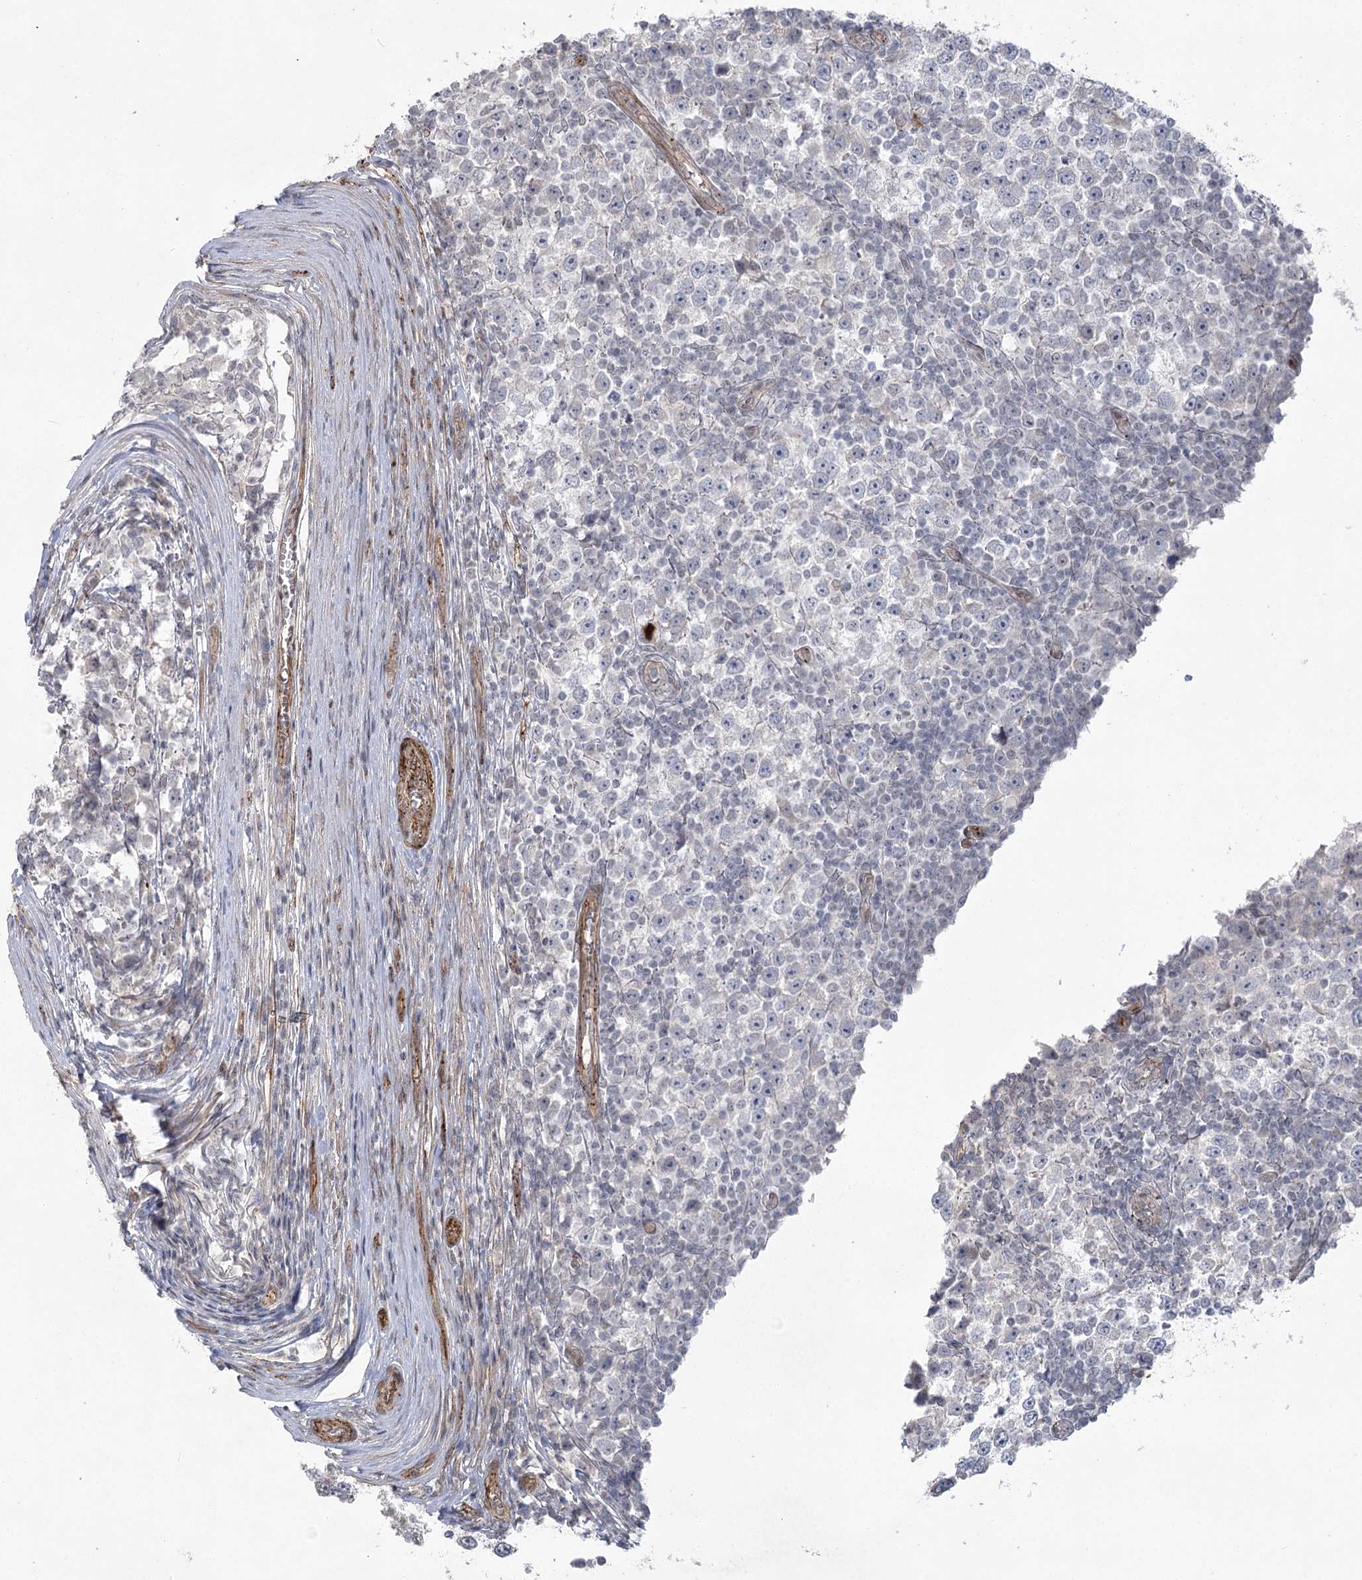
{"staining": {"intensity": "negative", "quantity": "none", "location": "none"}, "tissue": "testis cancer", "cell_type": "Tumor cells", "image_type": "cancer", "snomed": [{"axis": "morphology", "description": "Seminoma, NOS"}, {"axis": "topography", "description": "Testis"}], "caption": "There is no significant positivity in tumor cells of testis cancer. The staining is performed using DAB brown chromogen with nuclei counter-stained in using hematoxylin.", "gene": "AMTN", "patient": {"sex": "male", "age": 65}}